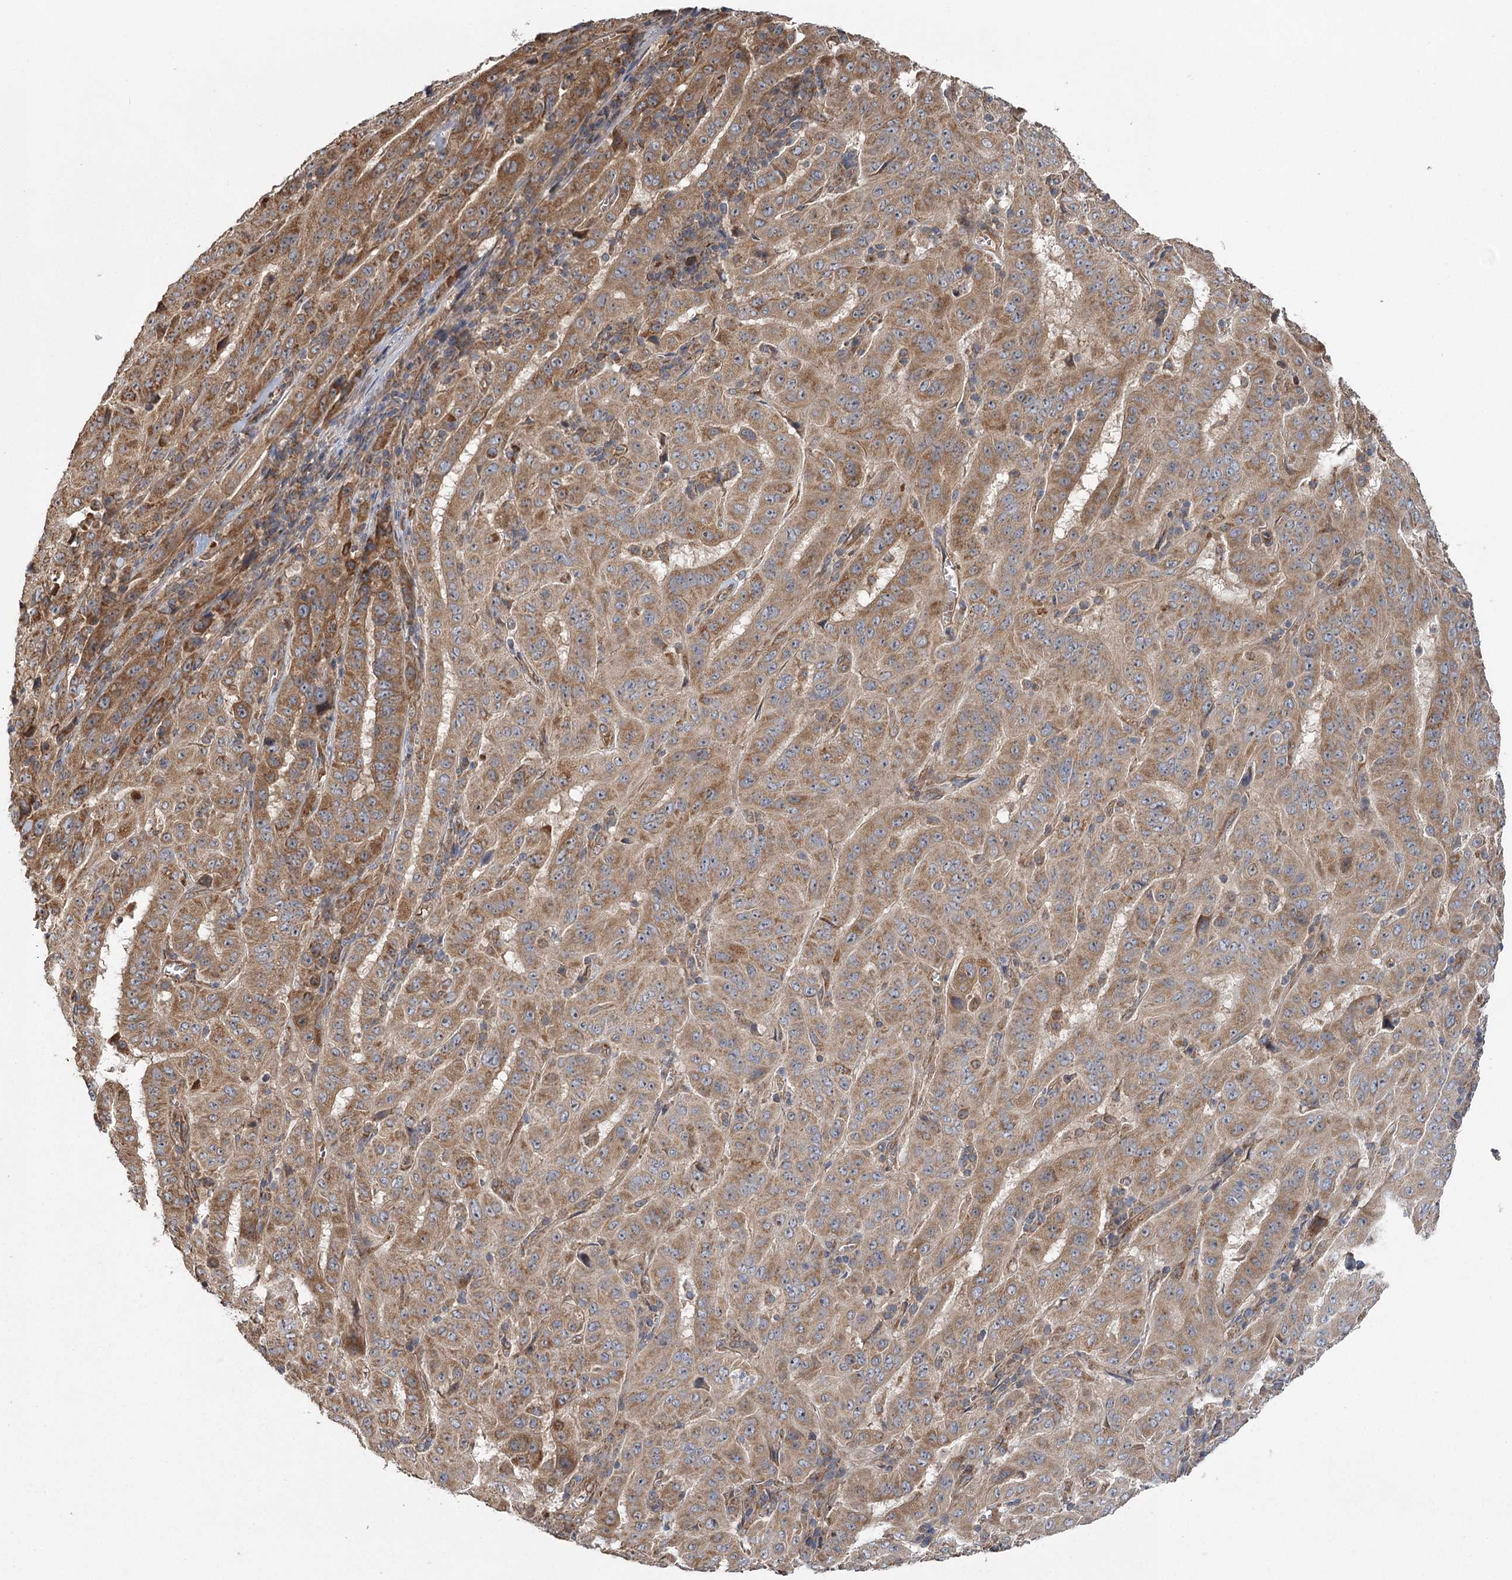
{"staining": {"intensity": "moderate", "quantity": ">75%", "location": "cytoplasmic/membranous"}, "tissue": "pancreatic cancer", "cell_type": "Tumor cells", "image_type": "cancer", "snomed": [{"axis": "morphology", "description": "Adenocarcinoma, NOS"}, {"axis": "topography", "description": "Pancreas"}], "caption": "Immunohistochemical staining of human adenocarcinoma (pancreatic) demonstrates moderate cytoplasmic/membranous protein expression in about >75% of tumor cells.", "gene": "RWDD4", "patient": {"sex": "male", "age": 63}}